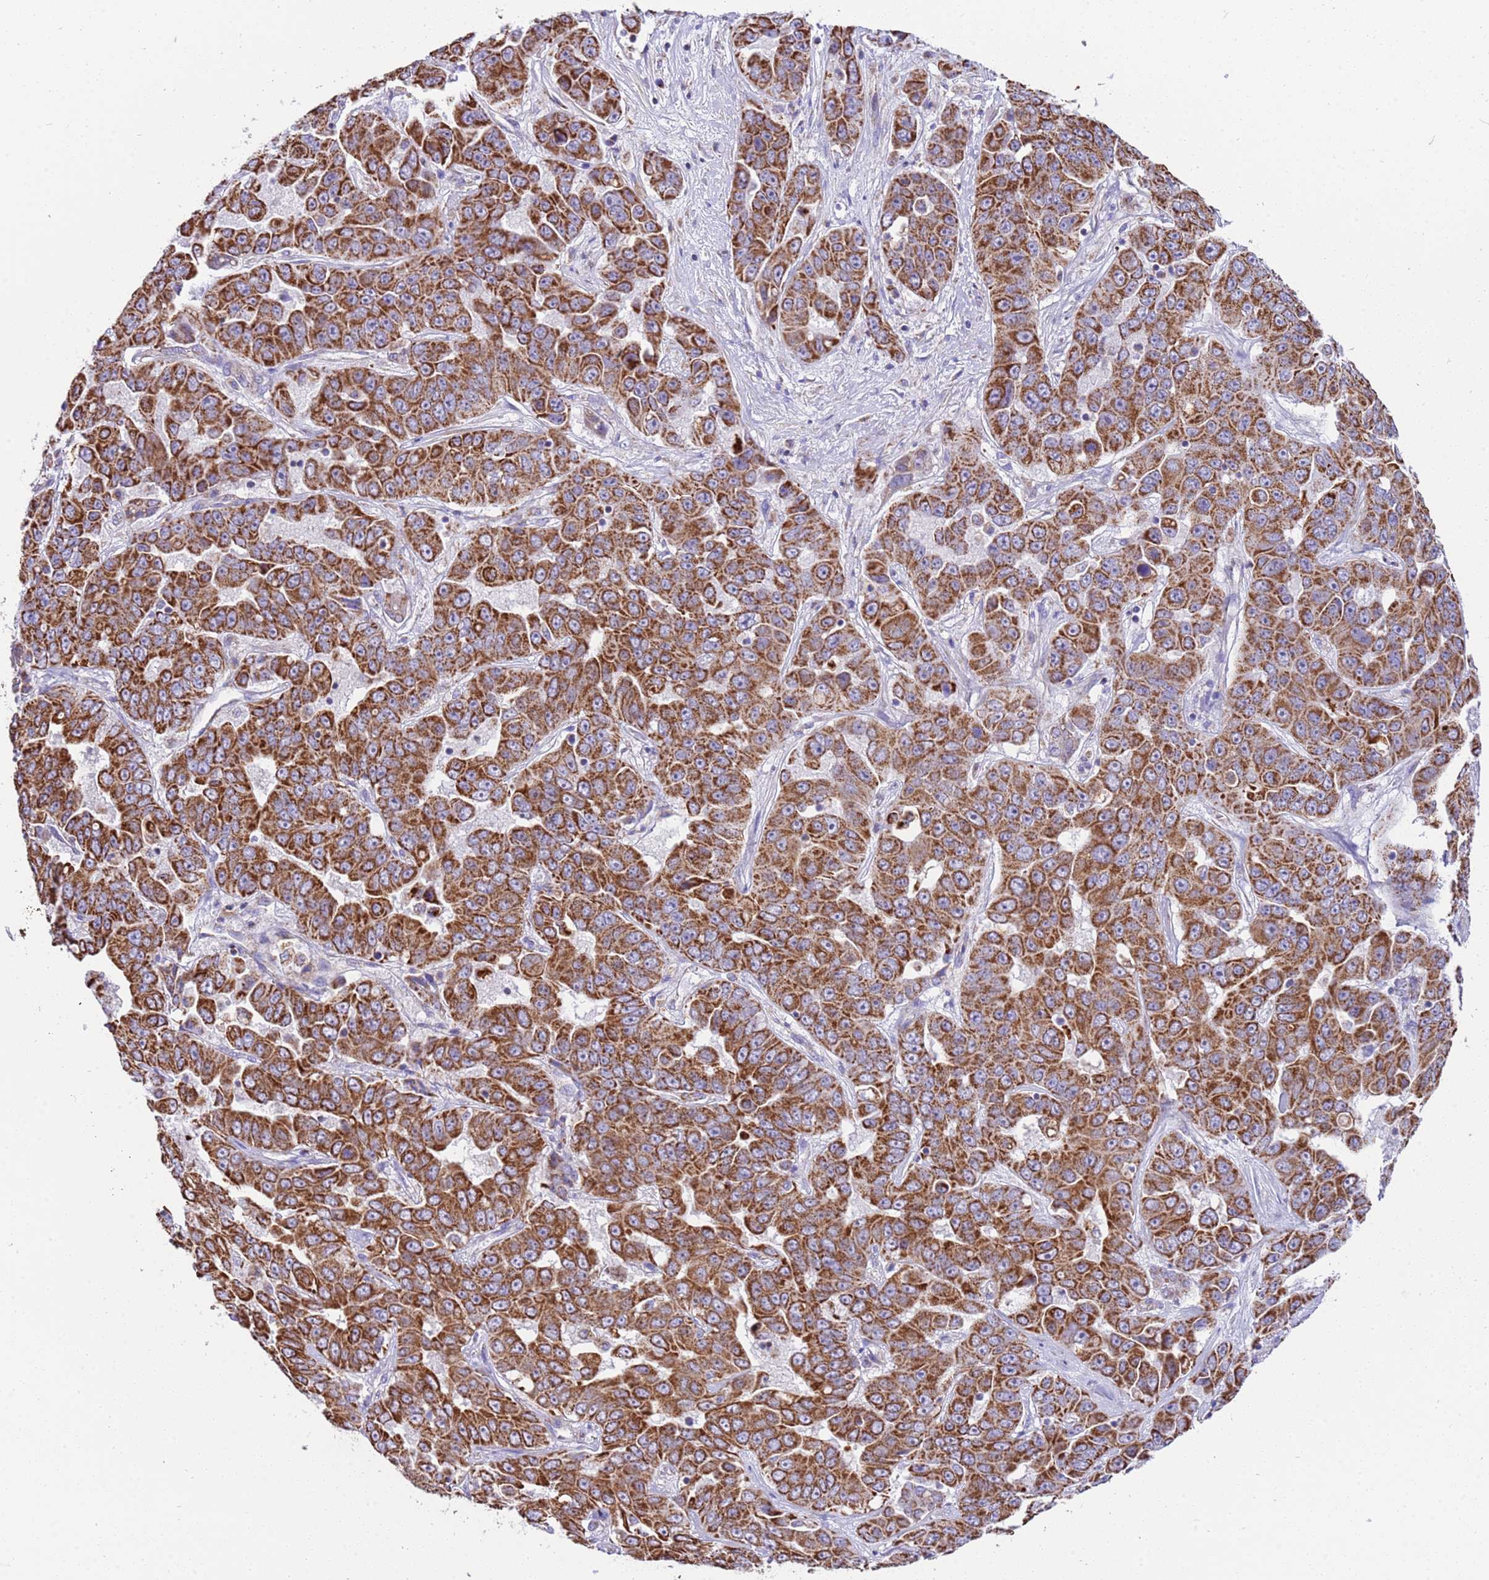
{"staining": {"intensity": "strong", "quantity": ">75%", "location": "cytoplasmic/membranous"}, "tissue": "liver cancer", "cell_type": "Tumor cells", "image_type": "cancer", "snomed": [{"axis": "morphology", "description": "Cholangiocarcinoma"}, {"axis": "topography", "description": "Liver"}], "caption": "A brown stain labels strong cytoplasmic/membranous staining of a protein in liver cholangiocarcinoma tumor cells. The staining was performed using DAB (3,3'-diaminobenzidine) to visualize the protein expression in brown, while the nuclei were stained in blue with hematoxylin (Magnification: 20x).", "gene": "RNF165", "patient": {"sex": "female", "age": 52}}